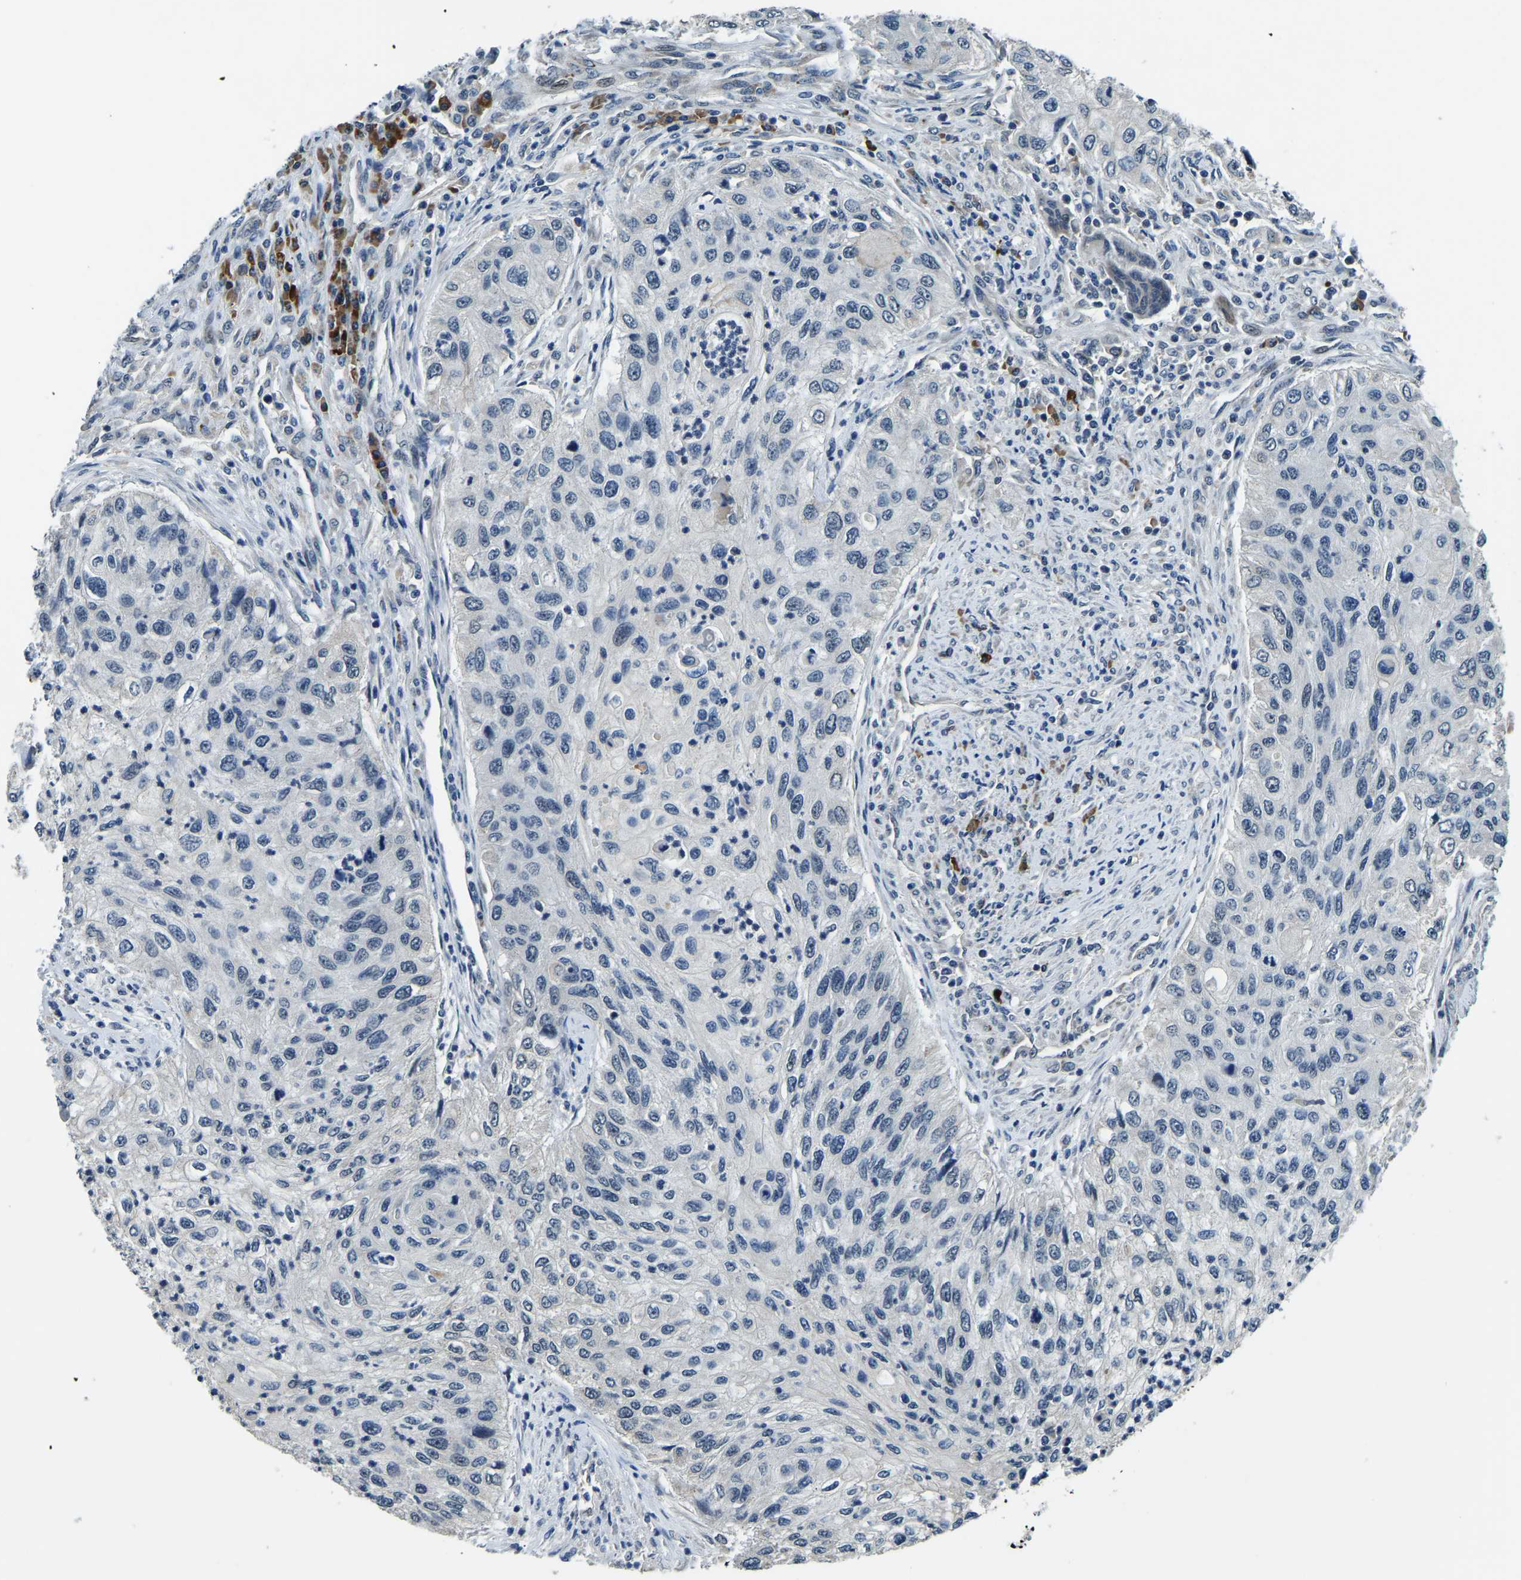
{"staining": {"intensity": "negative", "quantity": "none", "location": "none"}, "tissue": "urothelial cancer", "cell_type": "Tumor cells", "image_type": "cancer", "snomed": [{"axis": "morphology", "description": "Urothelial carcinoma, High grade"}, {"axis": "topography", "description": "Urinary bladder"}], "caption": "Histopathology image shows no significant protein positivity in tumor cells of high-grade urothelial carcinoma.", "gene": "ING2", "patient": {"sex": "female", "age": 60}}